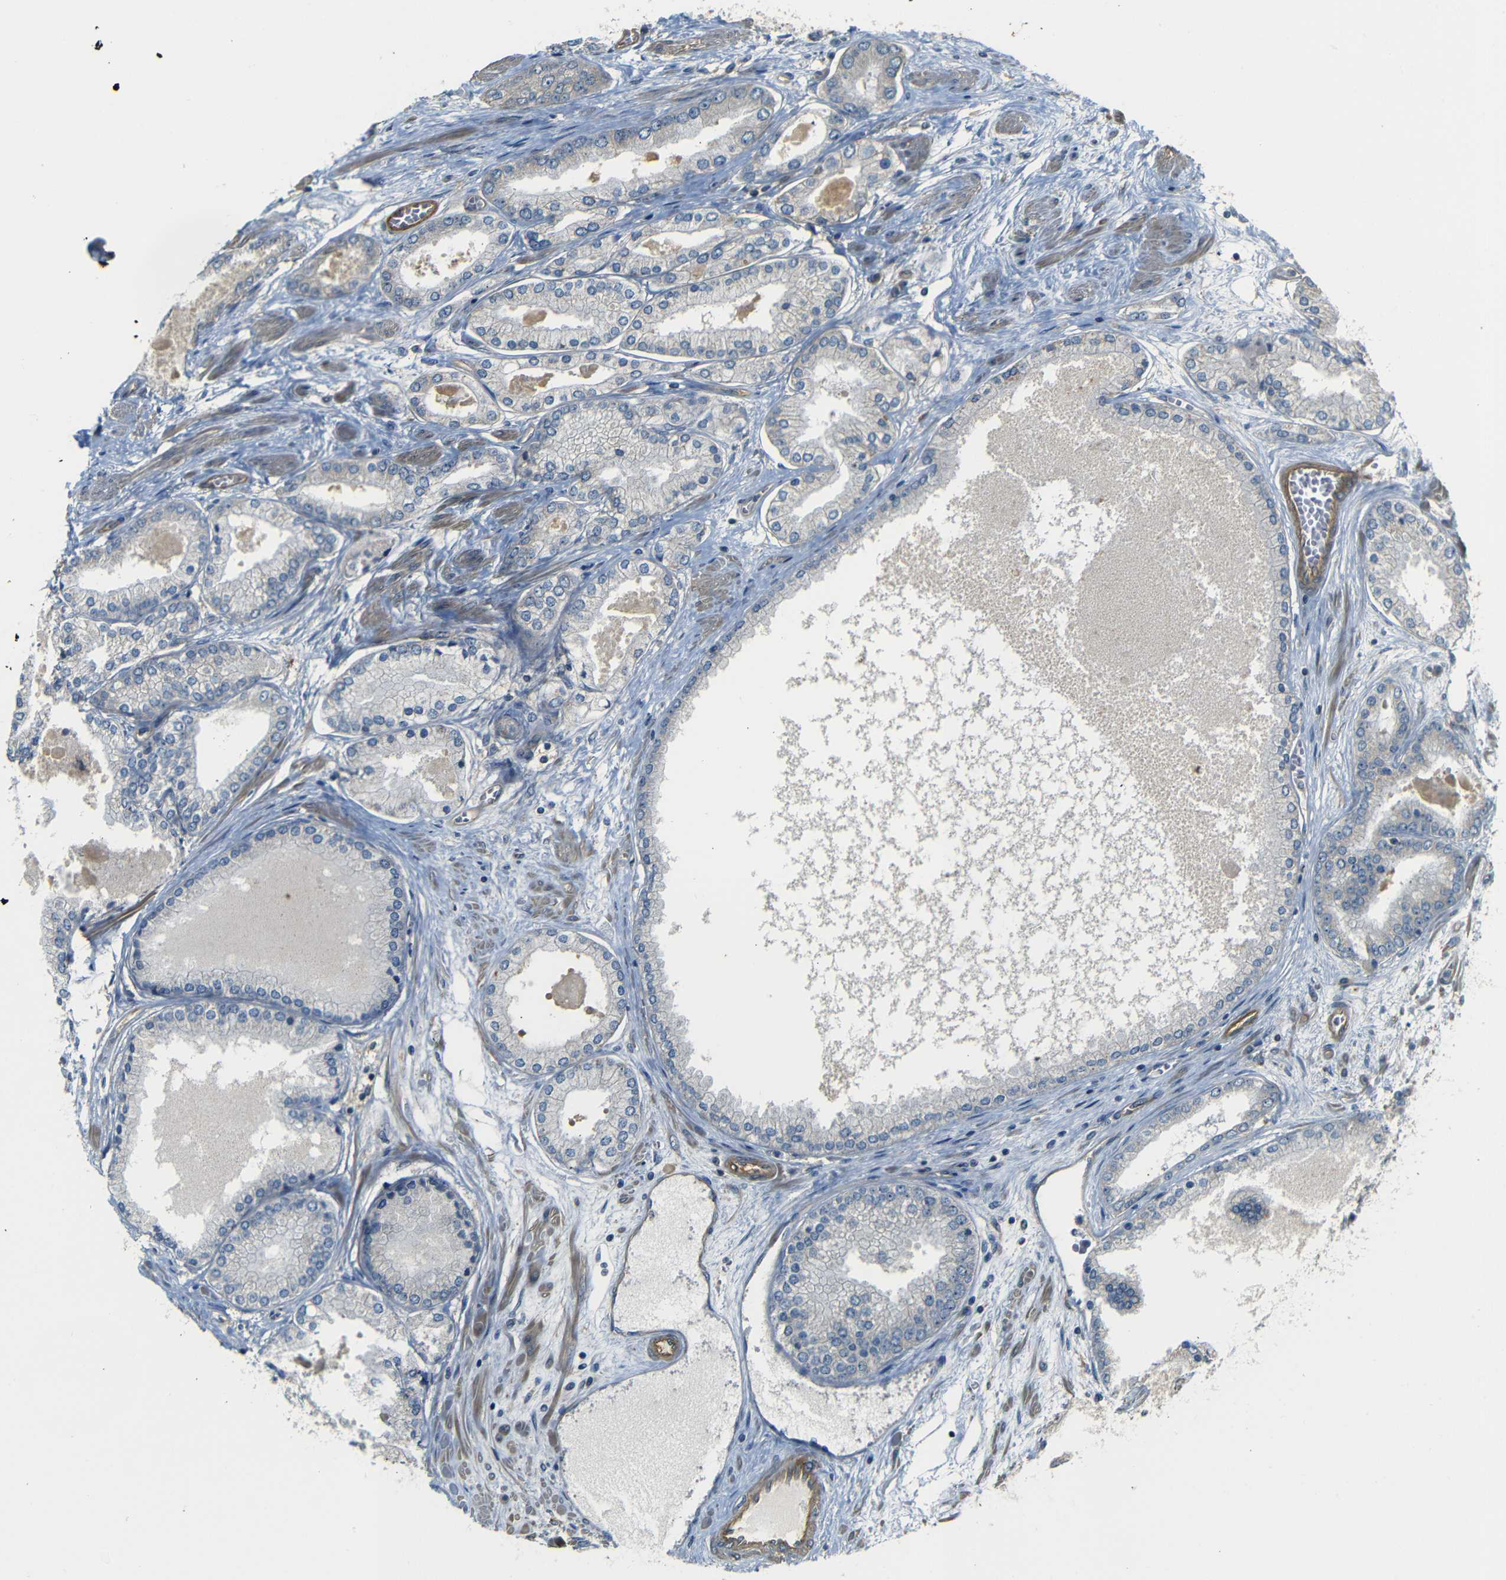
{"staining": {"intensity": "weak", "quantity": "<25%", "location": "cytoplasmic/membranous"}, "tissue": "prostate cancer", "cell_type": "Tumor cells", "image_type": "cancer", "snomed": [{"axis": "morphology", "description": "Adenocarcinoma, High grade"}, {"axis": "topography", "description": "Prostate"}], "caption": "High-grade adenocarcinoma (prostate) stained for a protein using immunohistochemistry (IHC) demonstrates no positivity tumor cells.", "gene": "RELL1", "patient": {"sex": "male", "age": 59}}